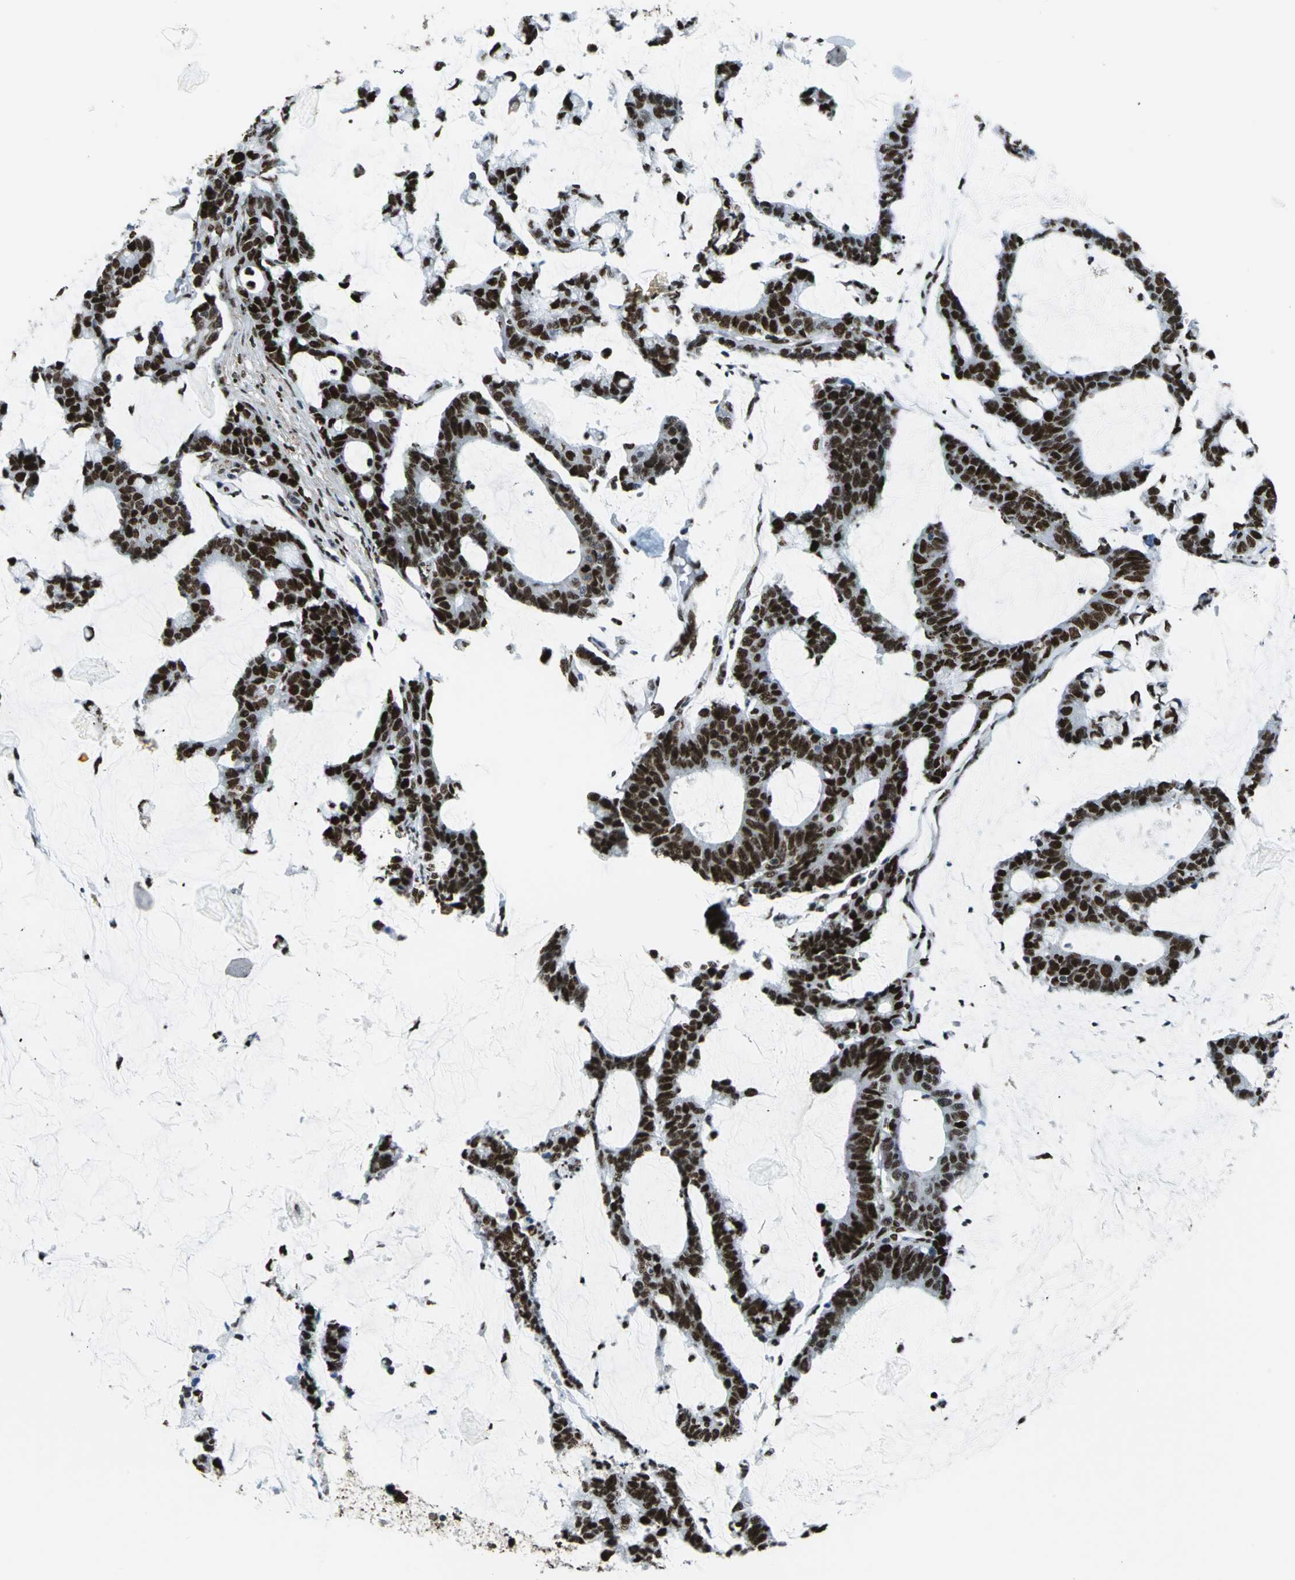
{"staining": {"intensity": "strong", "quantity": ">75%", "location": "nuclear"}, "tissue": "colorectal cancer", "cell_type": "Tumor cells", "image_type": "cancer", "snomed": [{"axis": "morphology", "description": "Adenocarcinoma, NOS"}, {"axis": "topography", "description": "Colon"}], "caption": "The image reveals a brown stain indicating the presence of a protein in the nuclear of tumor cells in colorectal cancer. (IHC, brightfield microscopy, high magnification).", "gene": "APEX1", "patient": {"sex": "female", "age": 84}}